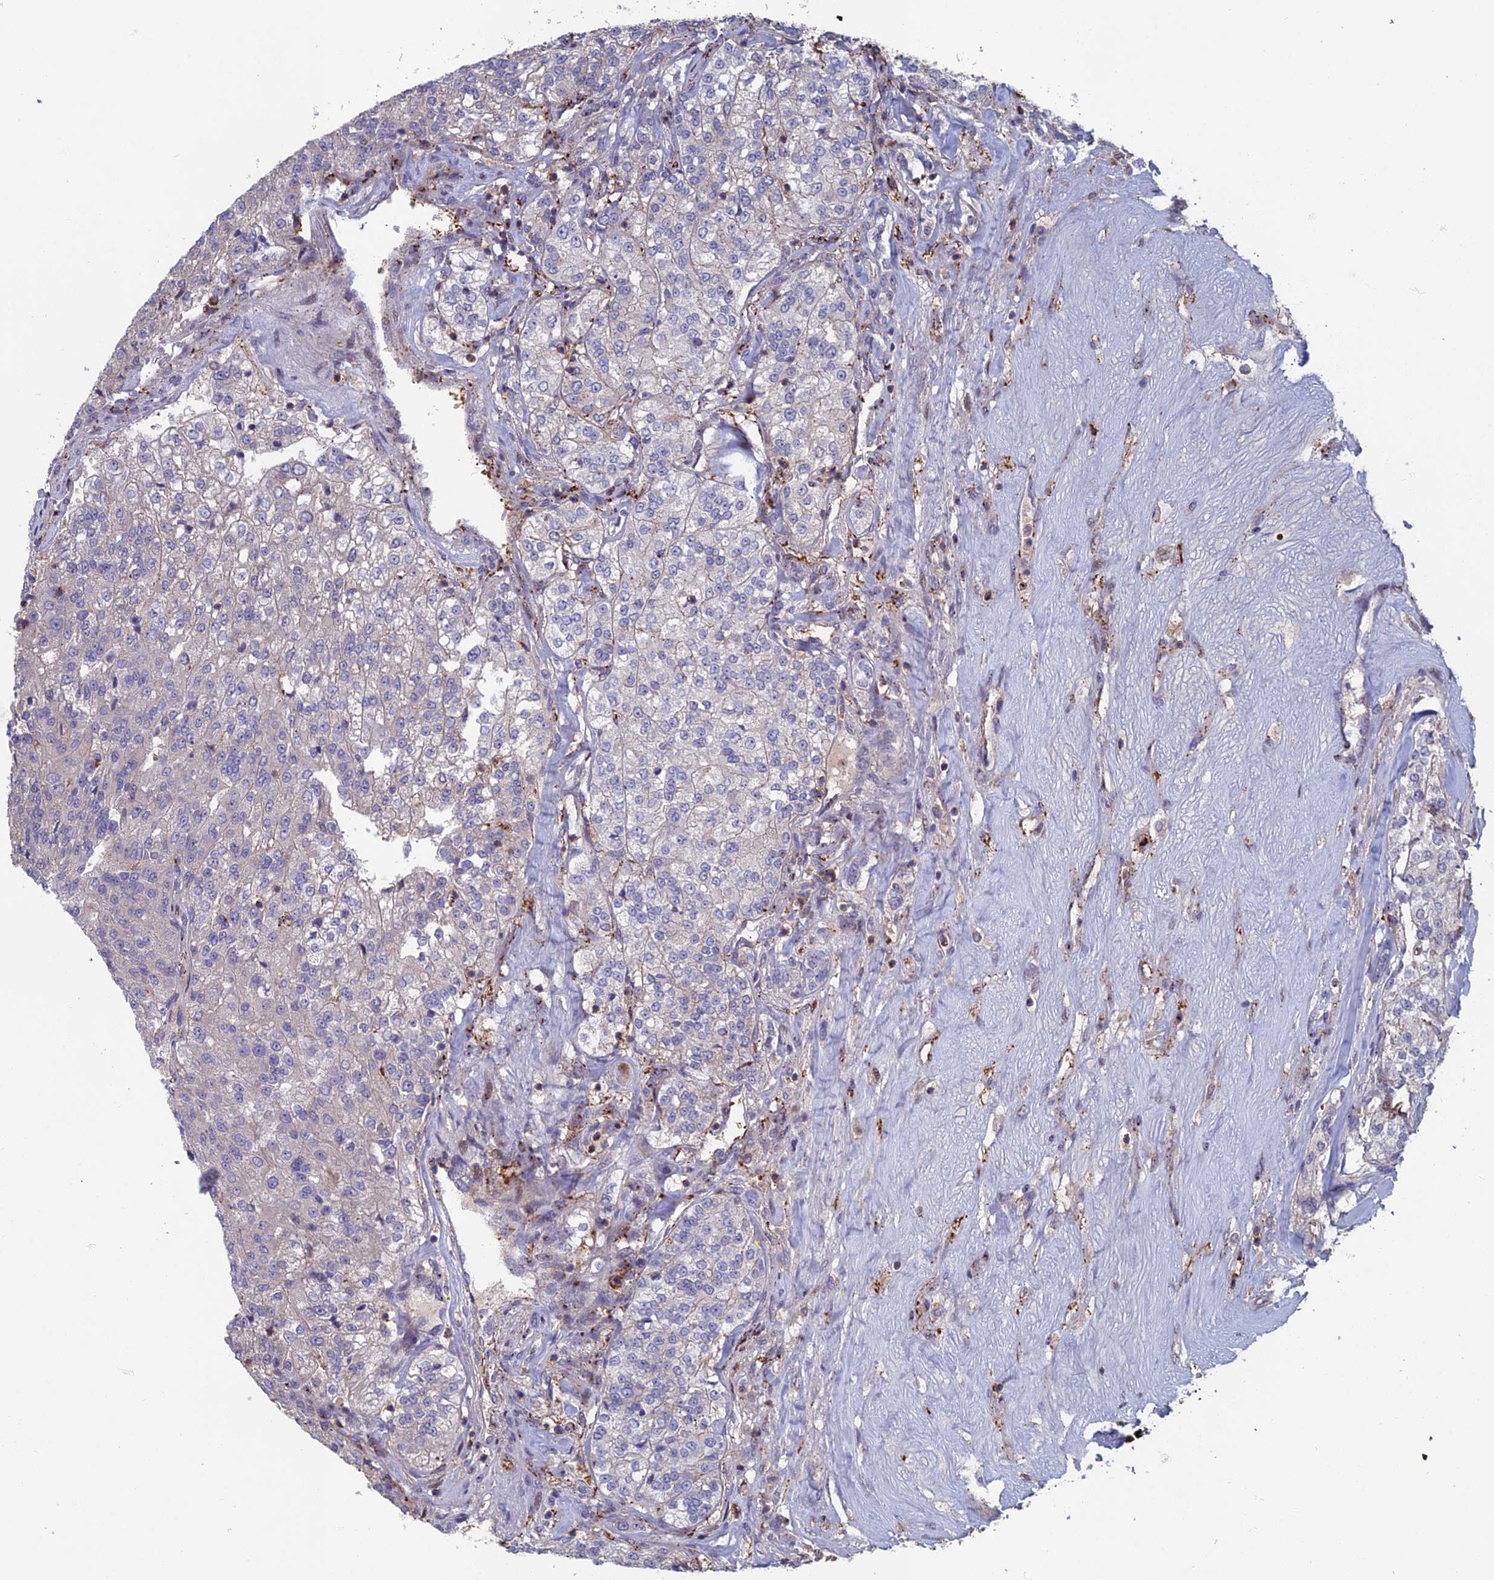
{"staining": {"intensity": "negative", "quantity": "none", "location": "none"}, "tissue": "renal cancer", "cell_type": "Tumor cells", "image_type": "cancer", "snomed": [{"axis": "morphology", "description": "Adenocarcinoma, NOS"}, {"axis": "topography", "description": "Kidney"}], "caption": "IHC micrograph of neoplastic tissue: adenocarcinoma (renal) stained with DAB (3,3'-diaminobenzidine) shows no significant protein positivity in tumor cells.", "gene": "C15orf62", "patient": {"sex": "female", "age": 63}}